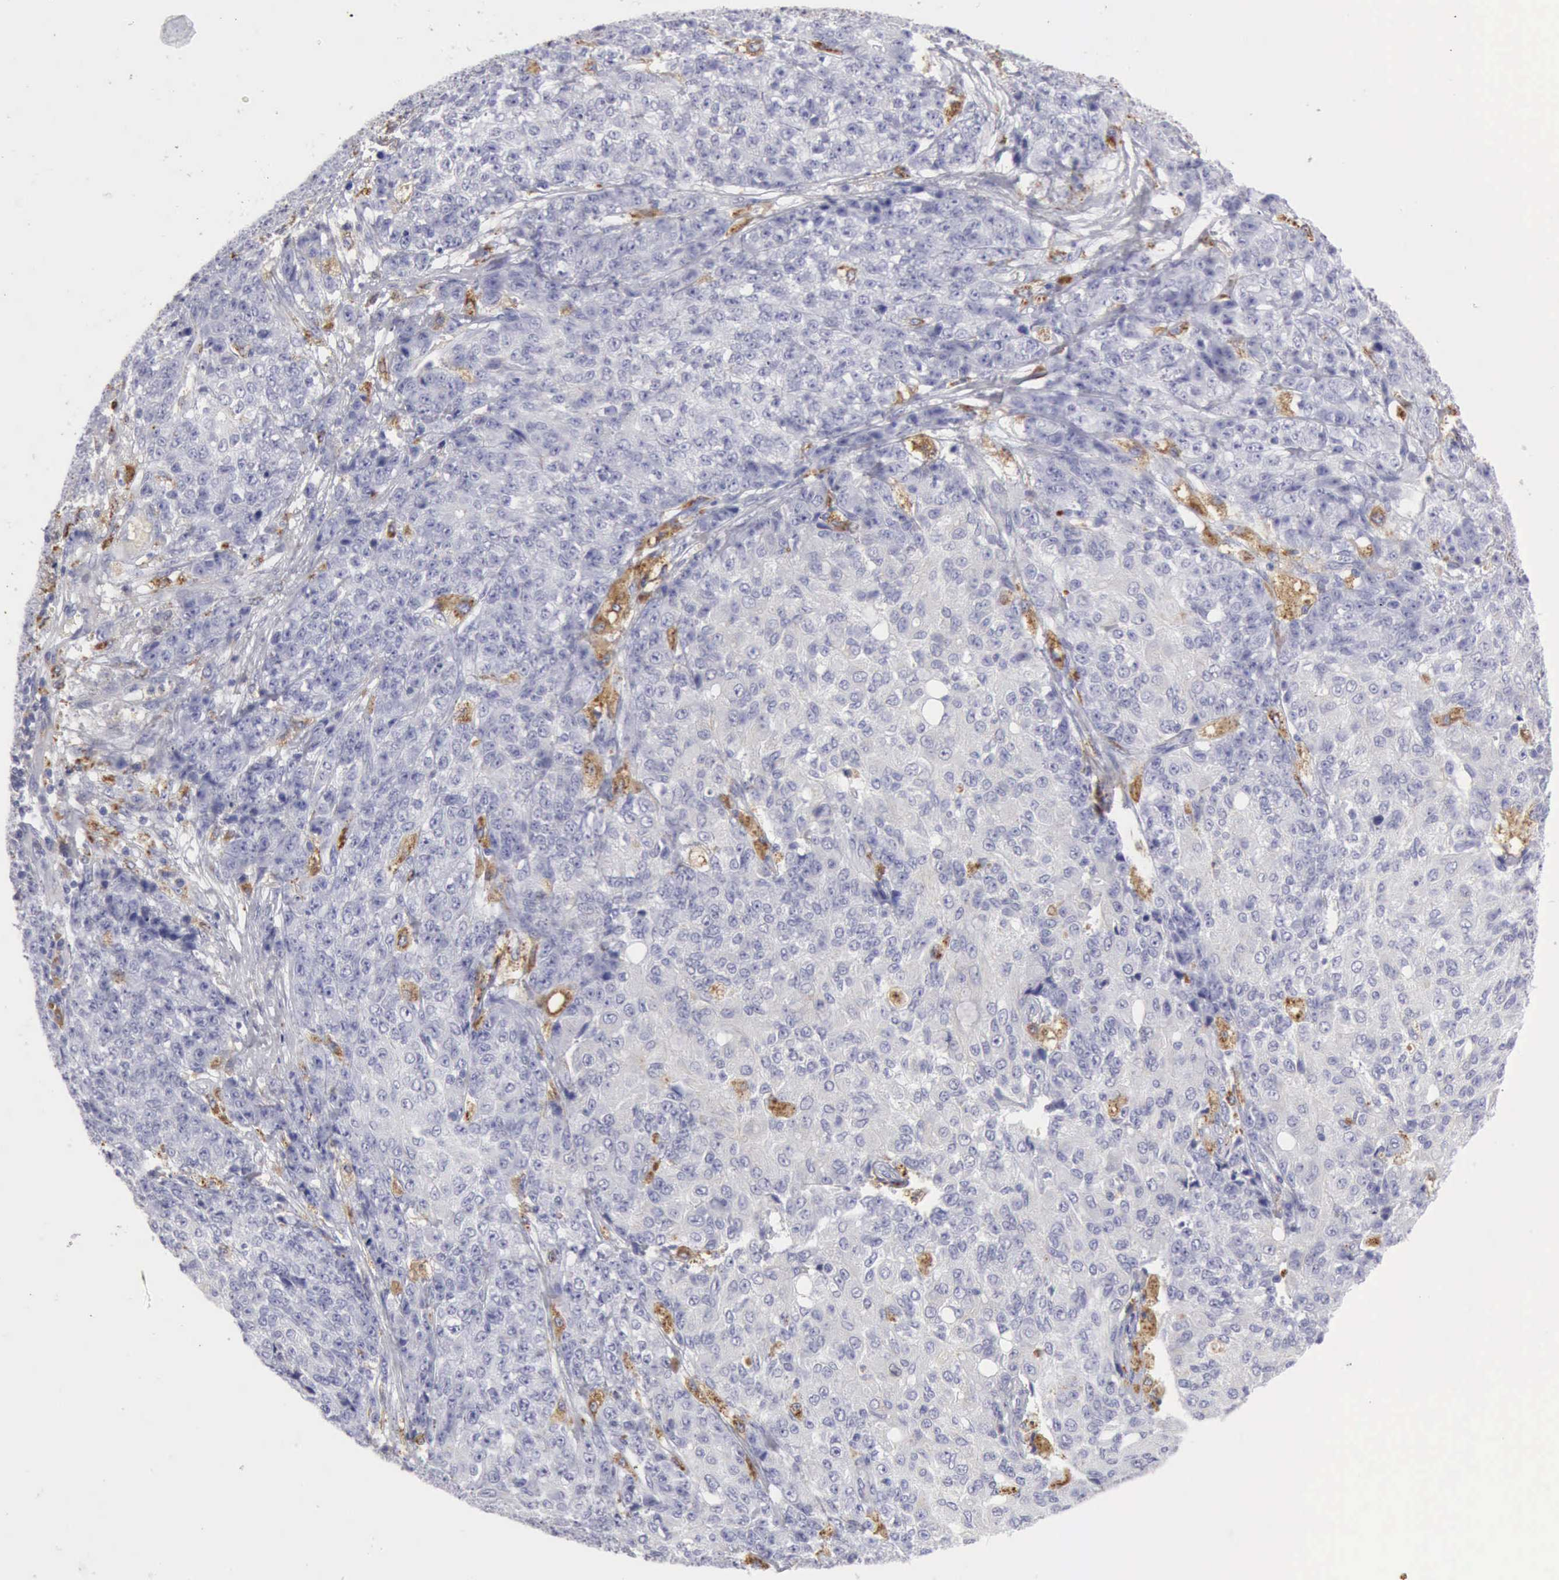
{"staining": {"intensity": "negative", "quantity": "none", "location": "none"}, "tissue": "ovarian cancer", "cell_type": "Tumor cells", "image_type": "cancer", "snomed": [{"axis": "morphology", "description": "Carcinoma, endometroid"}, {"axis": "topography", "description": "Ovary"}], "caption": "Image shows no protein expression in tumor cells of ovarian cancer (endometroid carcinoma) tissue.", "gene": "CTSS", "patient": {"sex": "female", "age": 42}}